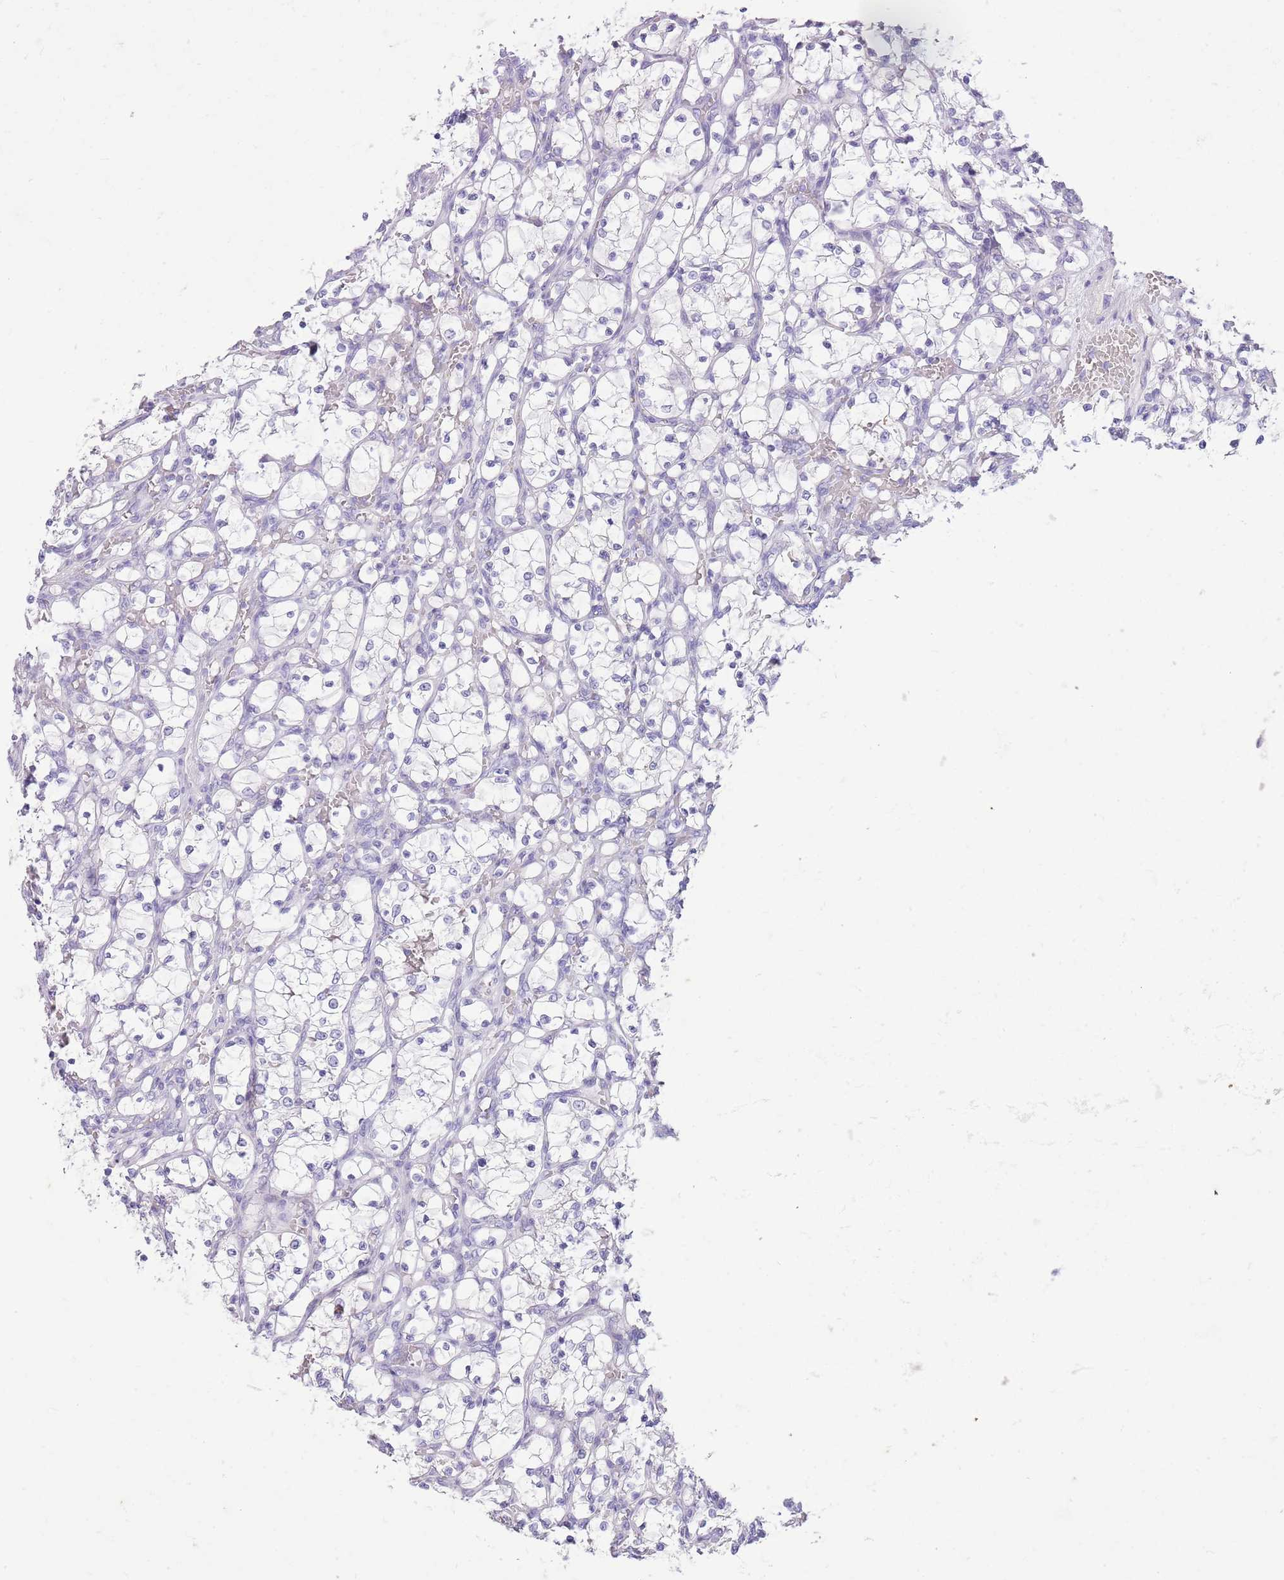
{"staining": {"intensity": "negative", "quantity": "none", "location": "none"}, "tissue": "renal cancer", "cell_type": "Tumor cells", "image_type": "cancer", "snomed": [{"axis": "morphology", "description": "Adenocarcinoma, NOS"}, {"axis": "topography", "description": "Kidney"}], "caption": "This is an immunohistochemistry image of human adenocarcinoma (renal). There is no expression in tumor cells.", "gene": "TOX2", "patient": {"sex": "female", "age": 69}}